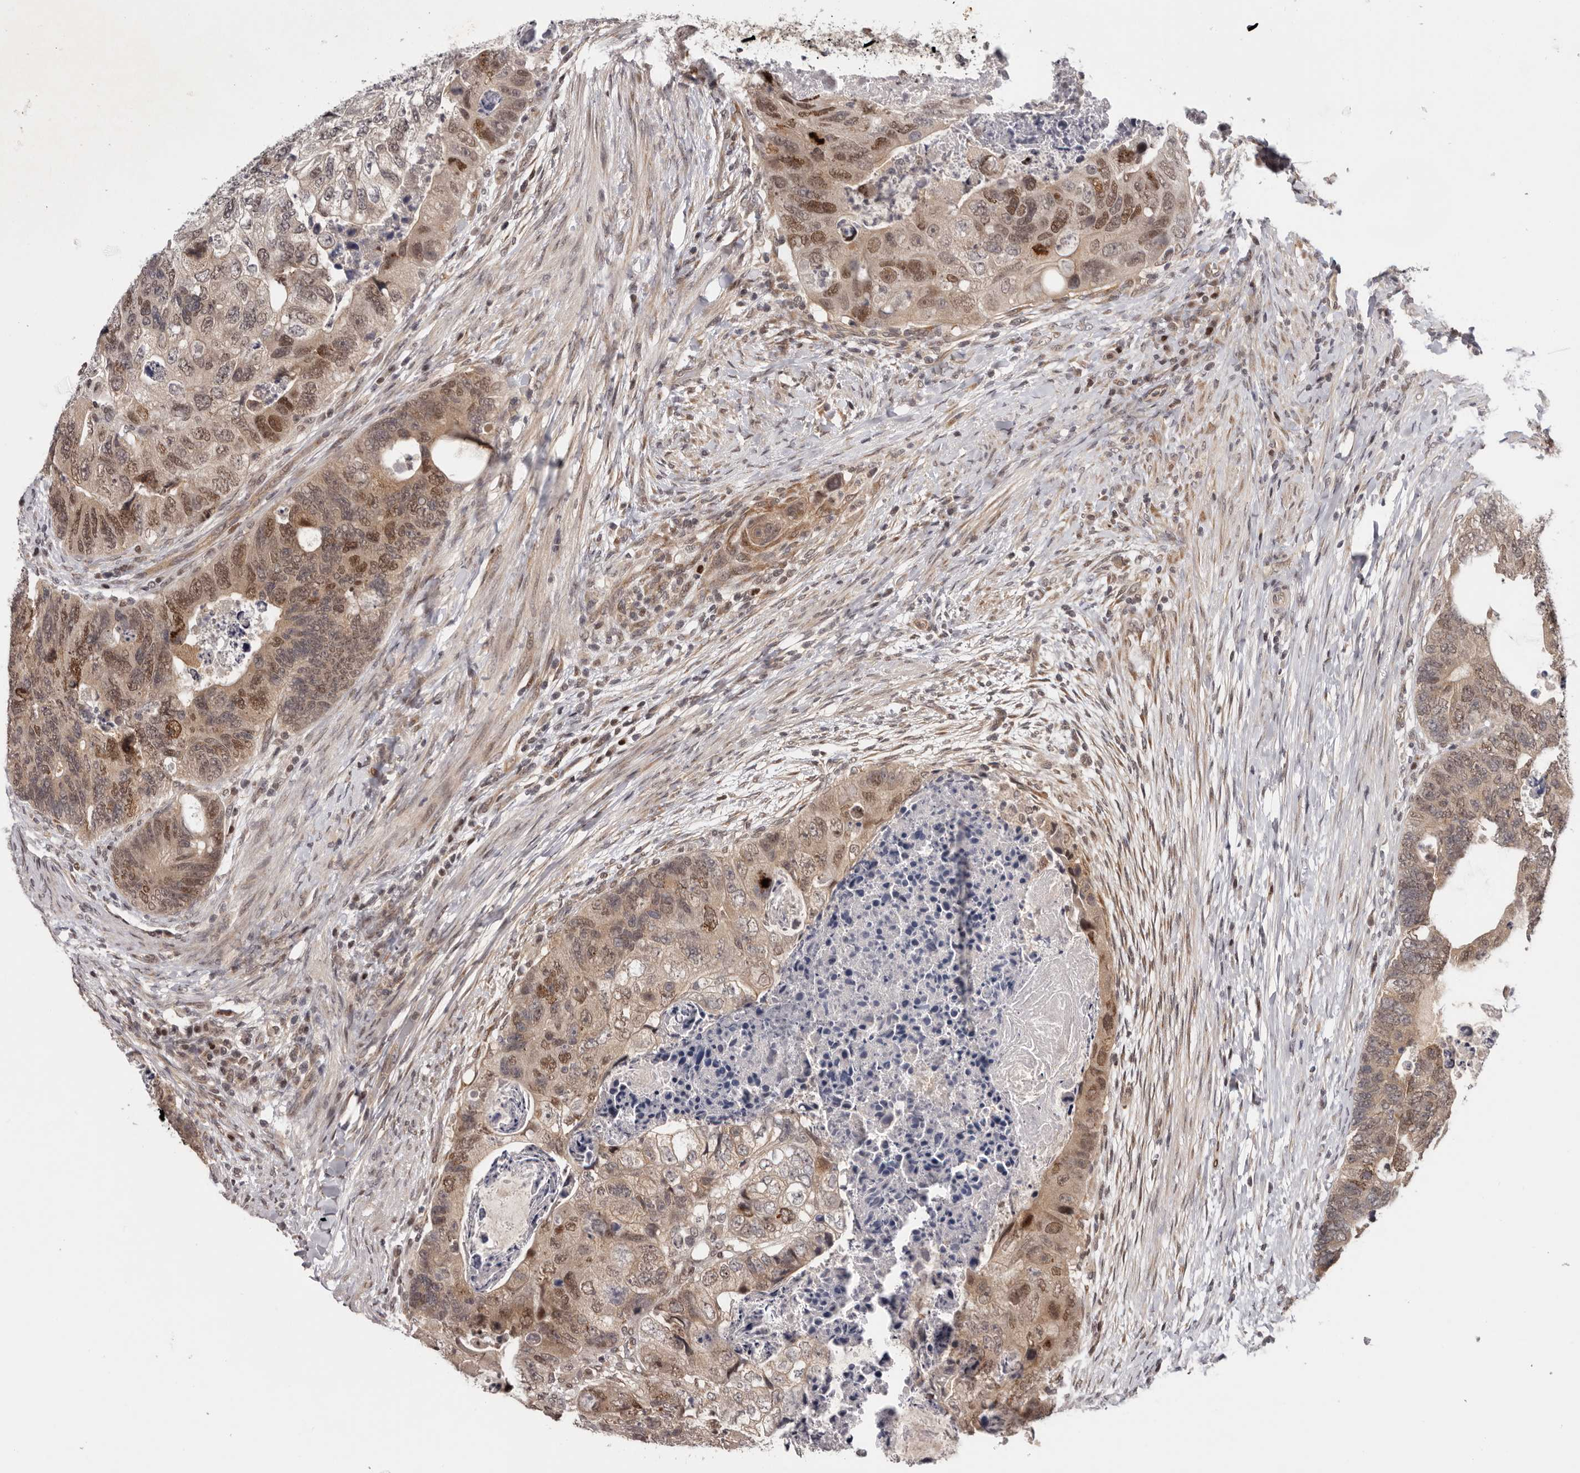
{"staining": {"intensity": "moderate", "quantity": ">75%", "location": "cytoplasmic/membranous,nuclear"}, "tissue": "colorectal cancer", "cell_type": "Tumor cells", "image_type": "cancer", "snomed": [{"axis": "morphology", "description": "Adenocarcinoma, NOS"}, {"axis": "topography", "description": "Rectum"}], "caption": "This micrograph exhibits immunohistochemistry (IHC) staining of colorectal cancer, with medium moderate cytoplasmic/membranous and nuclear expression in about >75% of tumor cells.", "gene": "TBX5", "patient": {"sex": "male", "age": 59}}